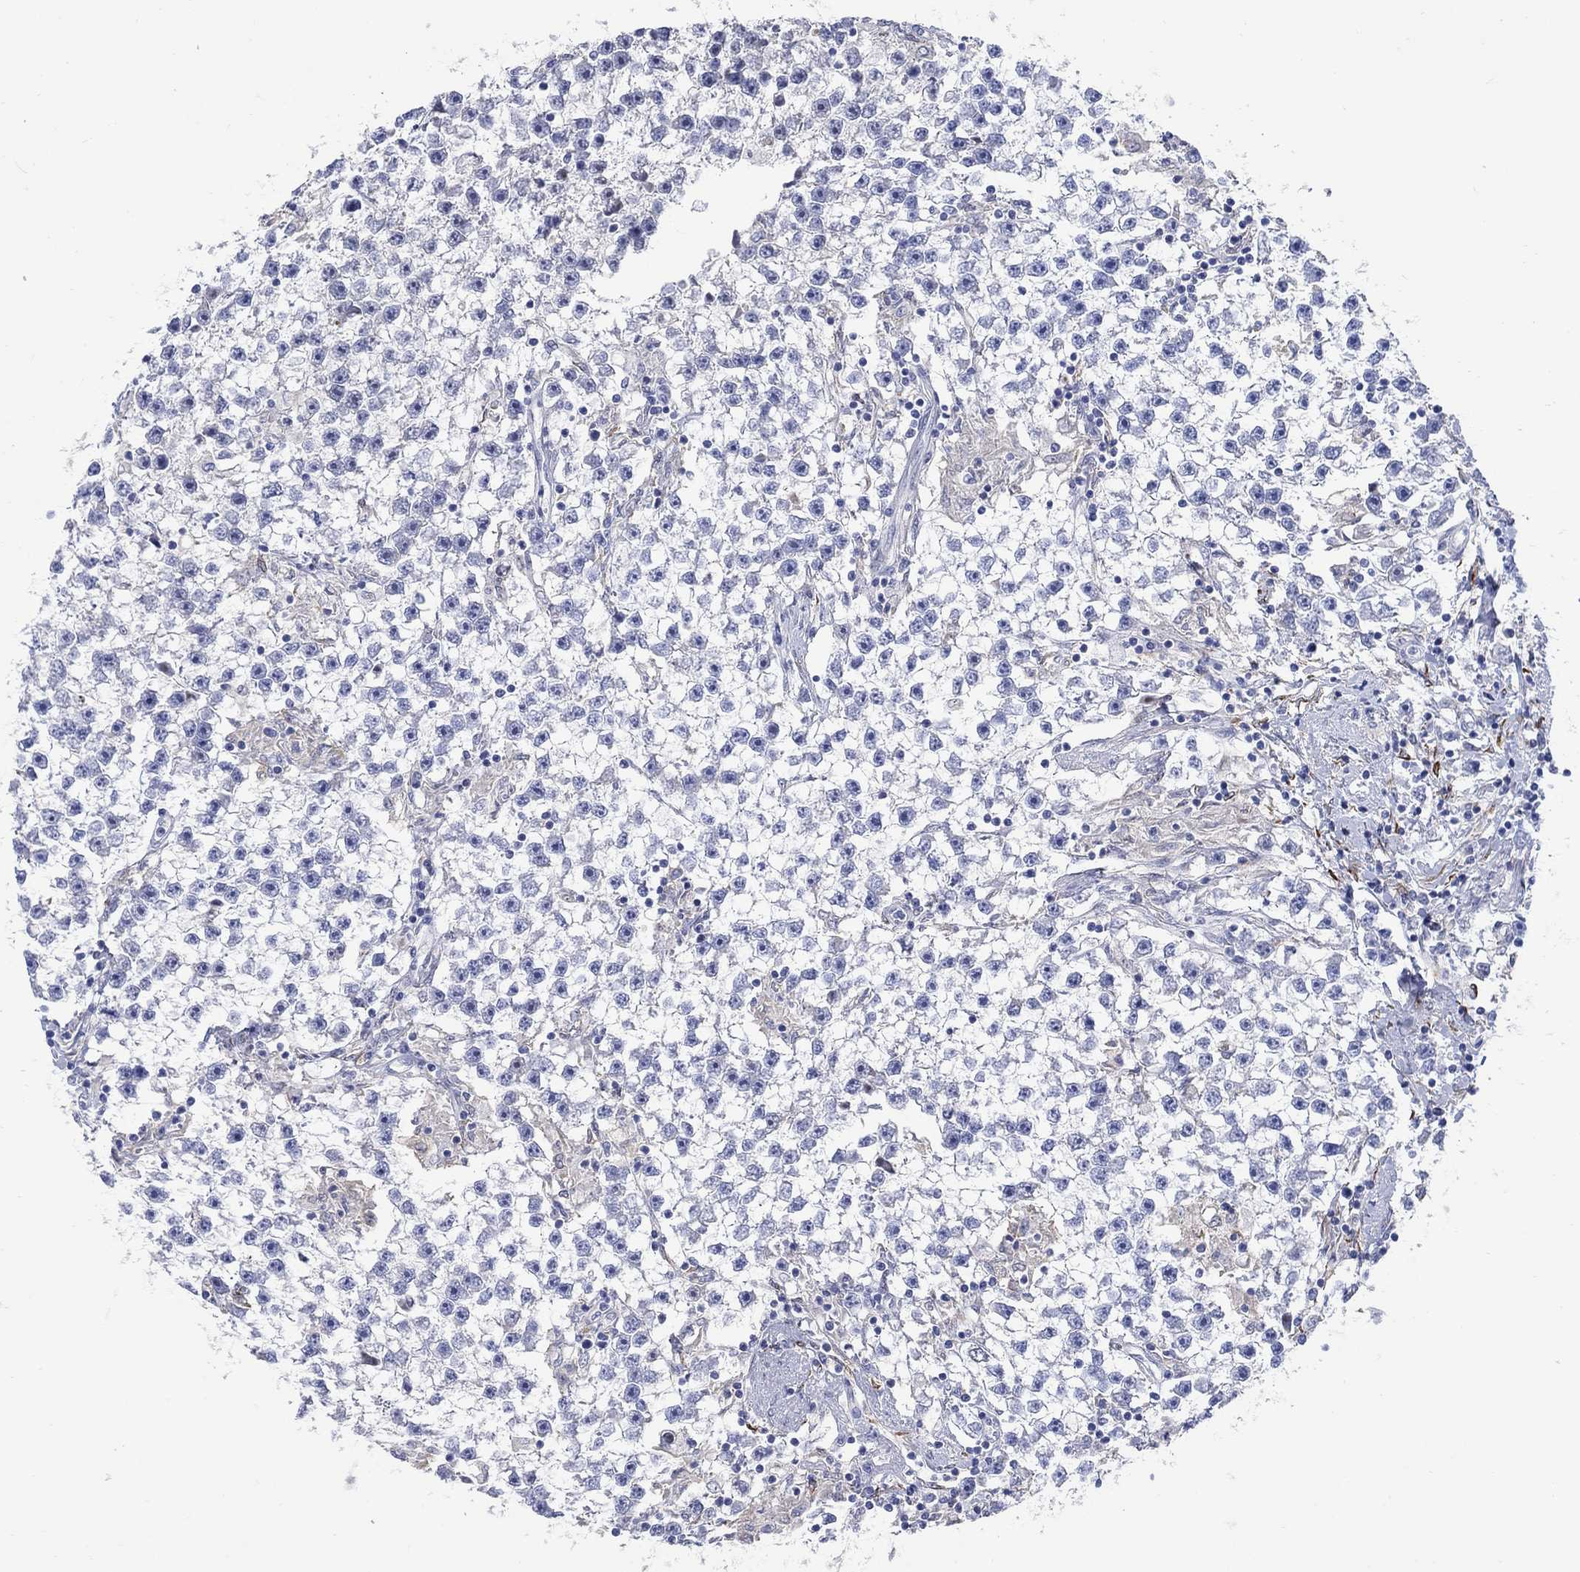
{"staining": {"intensity": "negative", "quantity": "none", "location": "none"}, "tissue": "testis cancer", "cell_type": "Tumor cells", "image_type": "cancer", "snomed": [{"axis": "morphology", "description": "Seminoma, NOS"}, {"axis": "topography", "description": "Testis"}], "caption": "A photomicrograph of human testis seminoma is negative for staining in tumor cells.", "gene": "REEP2", "patient": {"sex": "male", "age": 59}}